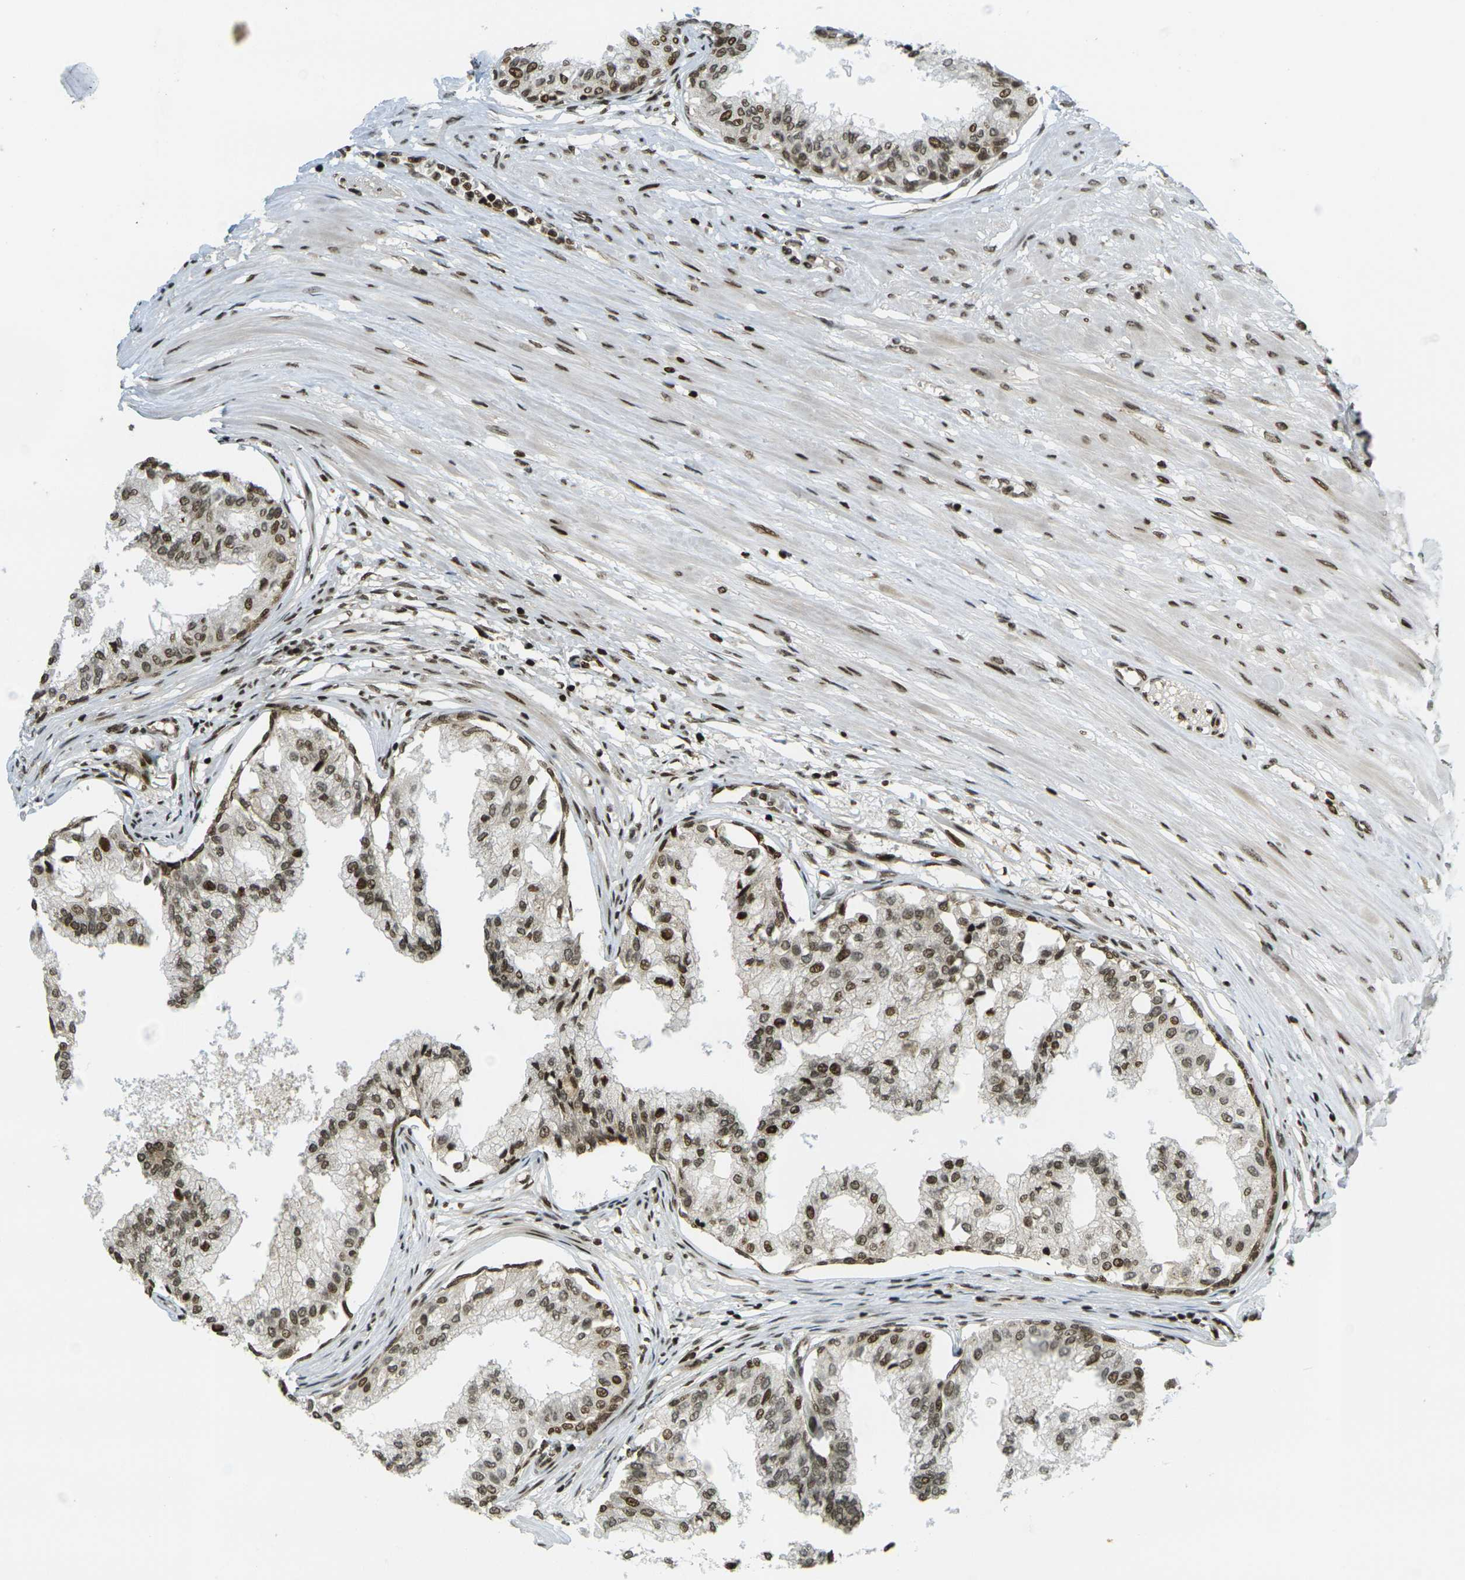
{"staining": {"intensity": "moderate", "quantity": ">75%", "location": "cytoplasmic/membranous,nuclear"}, "tissue": "prostate", "cell_type": "Glandular cells", "image_type": "normal", "snomed": [{"axis": "morphology", "description": "Normal tissue, NOS"}, {"axis": "topography", "description": "Prostate"}, {"axis": "topography", "description": "Seminal veicle"}], "caption": "A brown stain shows moderate cytoplasmic/membranous,nuclear positivity of a protein in glandular cells of normal human prostate. Ihc stains the protein in brown and the nuclei are stained blue.", "gene": "RUVBL2", "patient": {"sex": "male", "age": 60}}